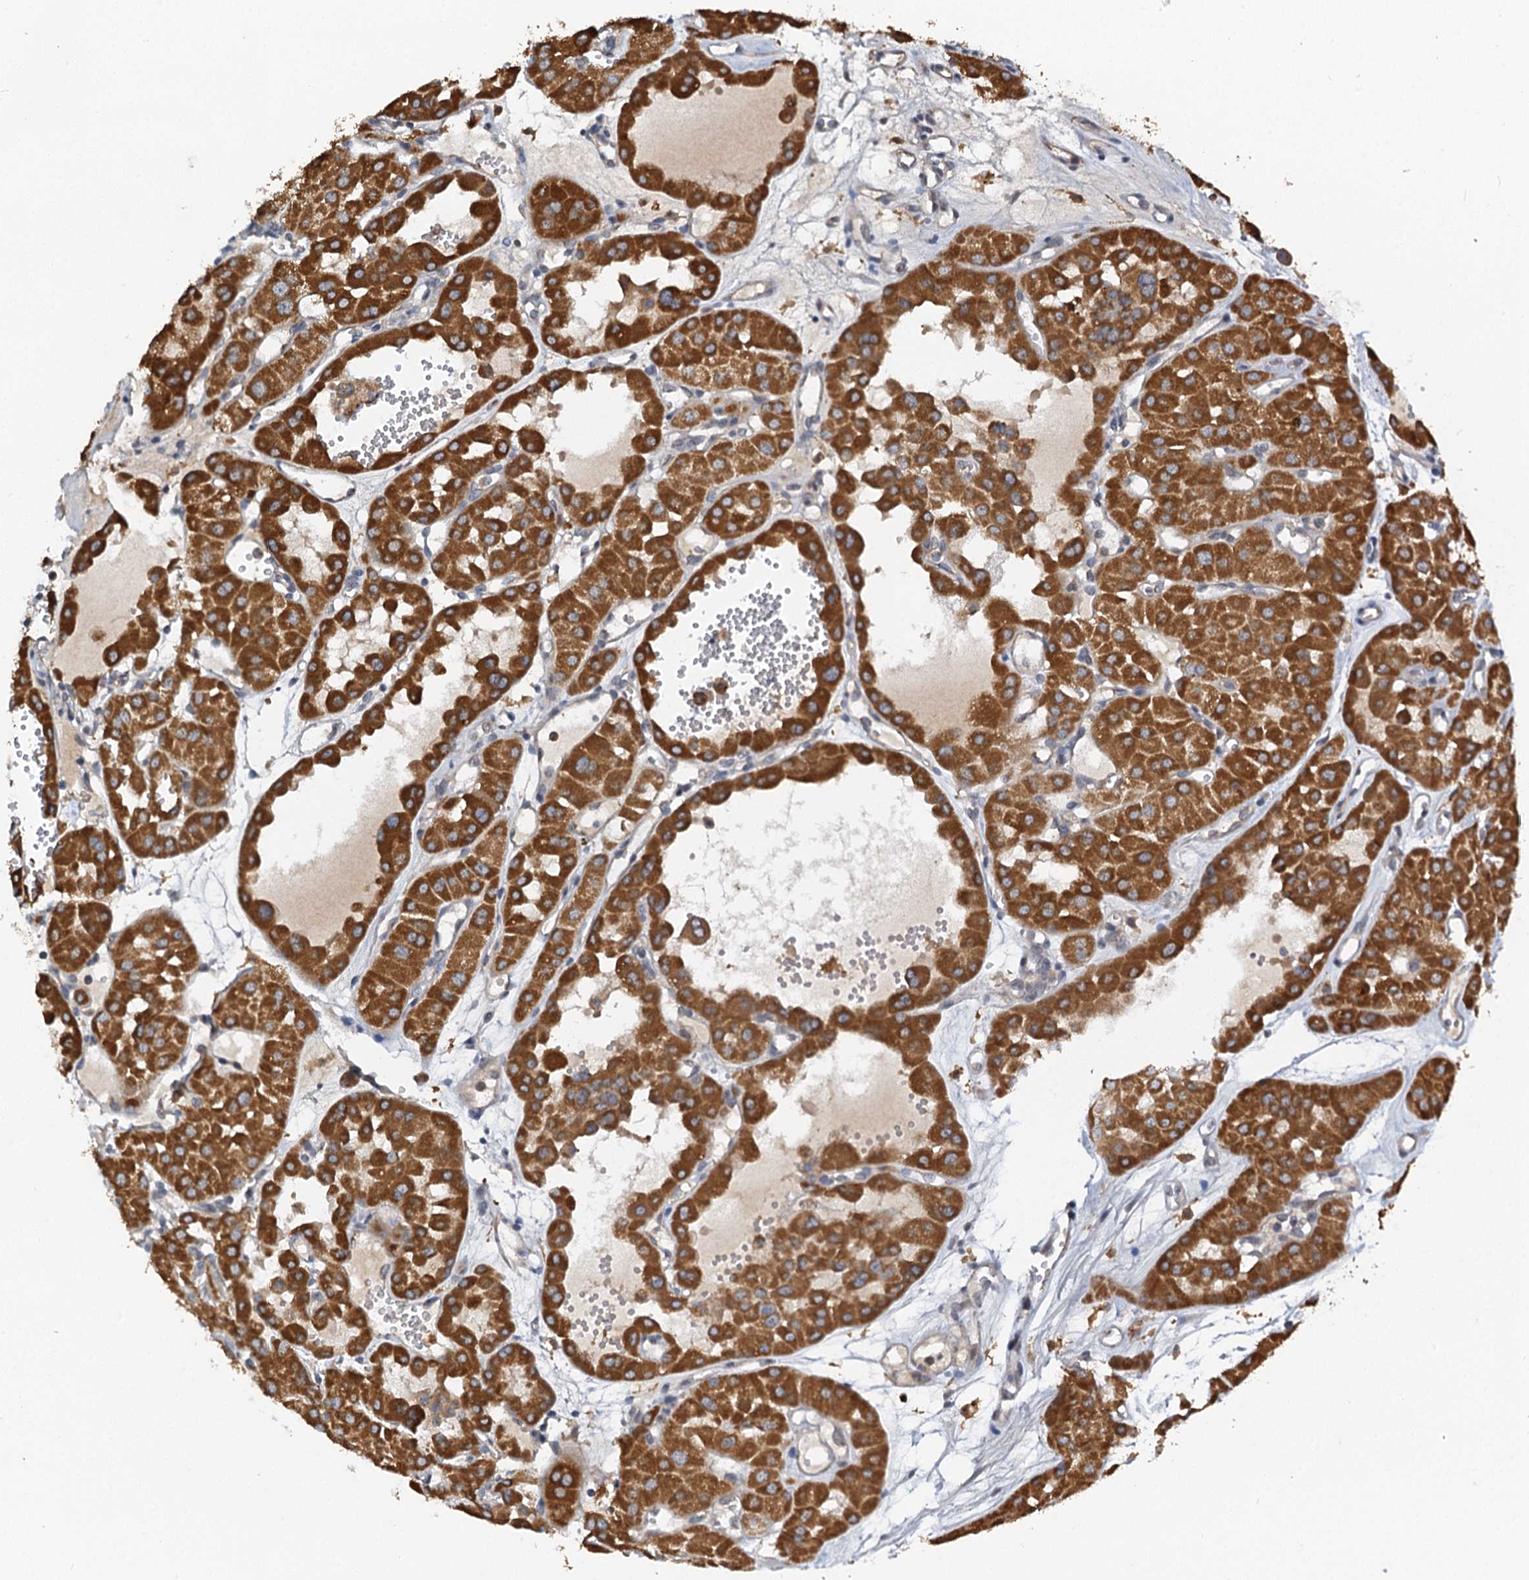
{"staining": {"intensity": "strong", "quantity": ">75%", "location": "cytoplasmic/membranous"}, "tissue": "renal cancer", "cell_type": "Tumor cells", "image_type": "cancer", "snomed": [{"axis": "morphology", "description": "Carcinoma, NOS"}, {"axis": "topography", "description": "Kidney"}], "caption": "The micrograph shows staining of renal cancer, revealing strong cytoplasmic/membranous protein expression (brown color) within tumor cells. The protein is shown in brown color, while the nuclei are stained blue.", "gene": "ZNF606", "patient": {"sex": "female", "age": 75}}